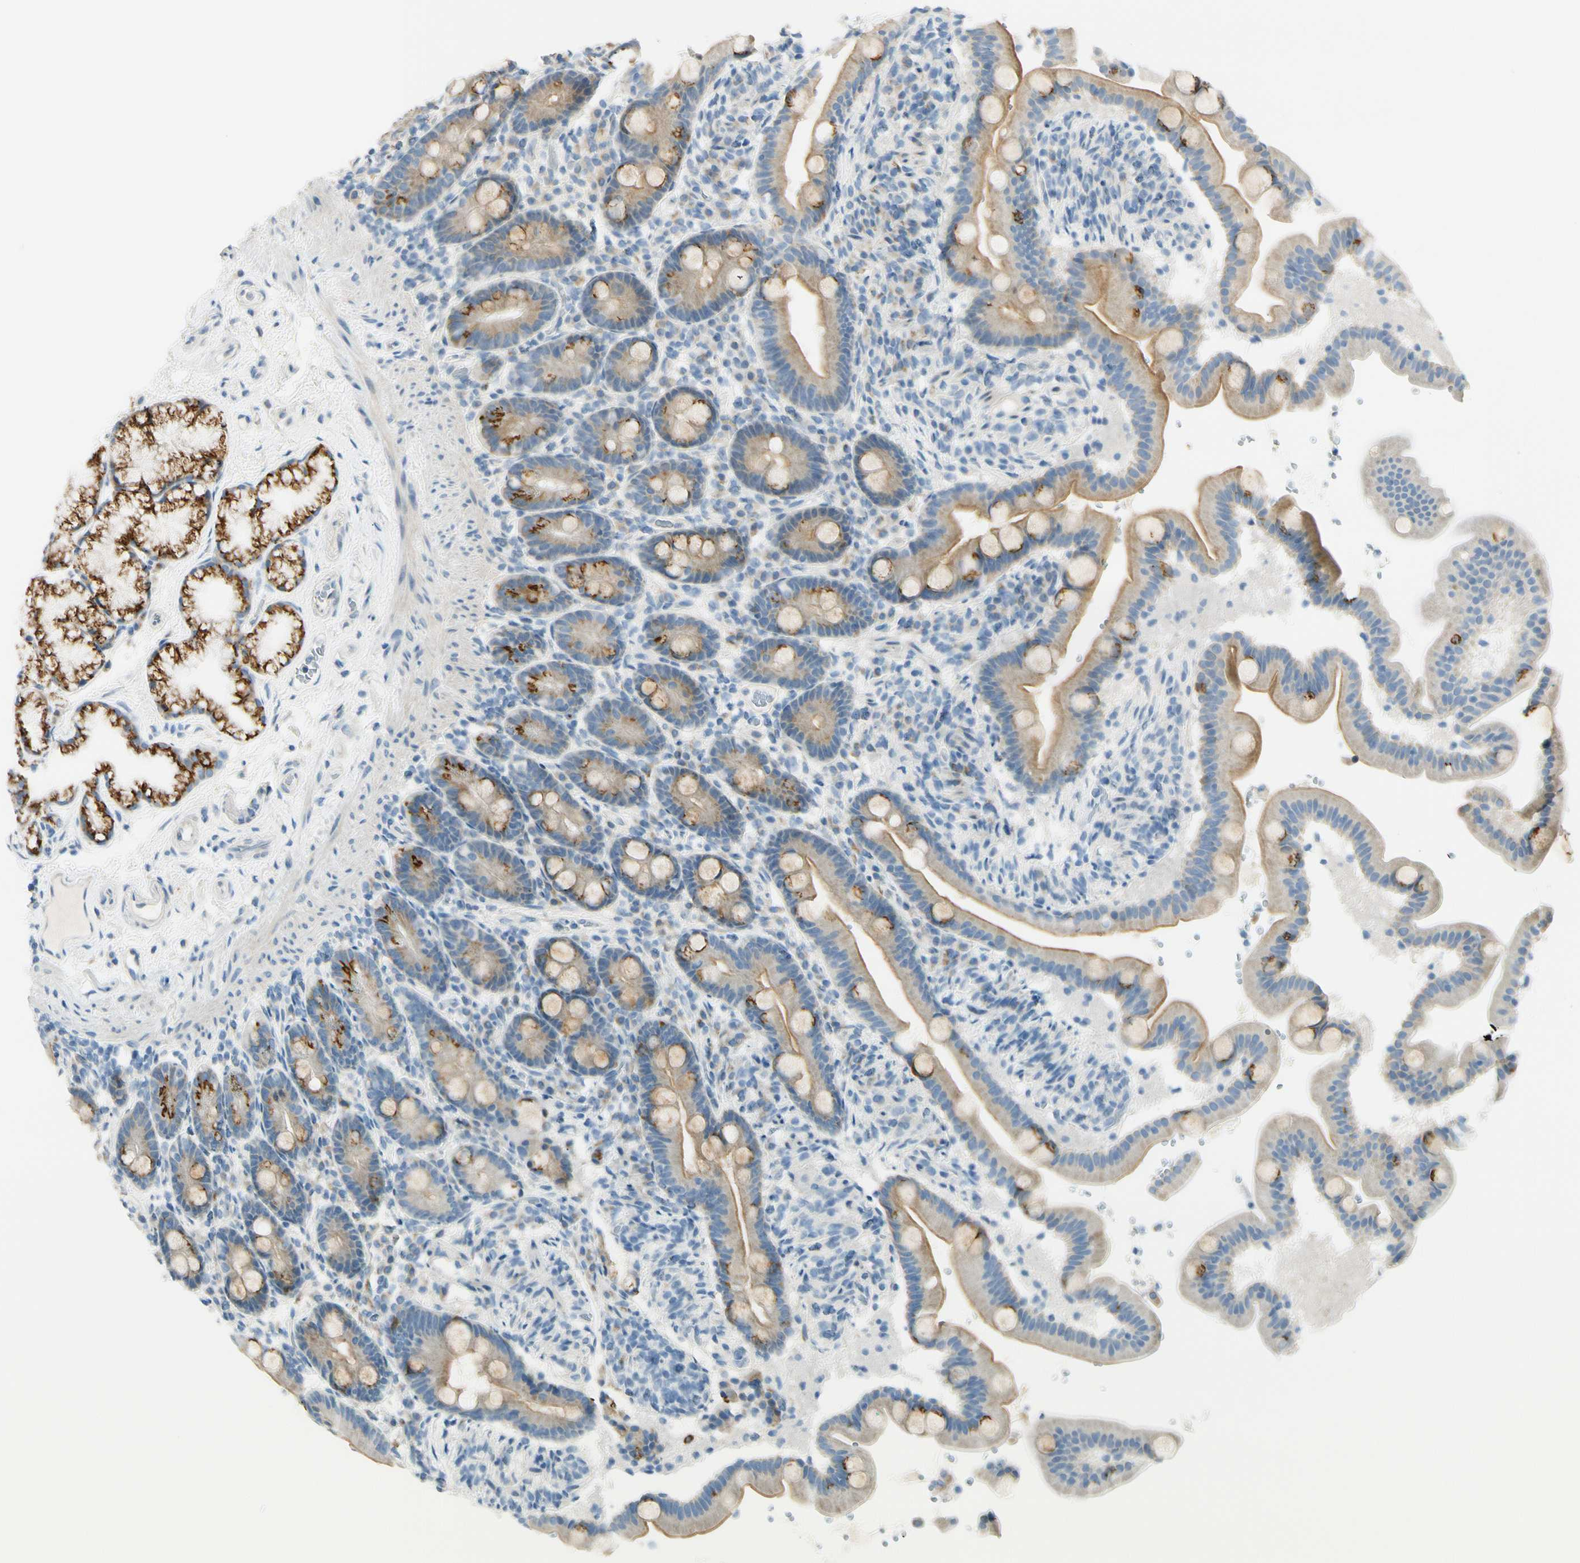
{"staining": {"intensity": "strong", "quantity": "<25%", "location": "cytoplasmic/membranous"}, "tissue": "duodenum", "cell_type": "Glandular cells", "image_type": "normal", "snomed": [{"axis": "morphology", "description": "Normal tissue, NOS"}, {"axis": "topography", "description": "Duodenum"}], "caption": "Unremarkable duodenum displays strong cytoplasmic/membranous expression in about <25% of glandular cells, visualized by immunohistochemistry.", "gene": "GALNT5", "patient": {"sex": "male", "age": 54}}